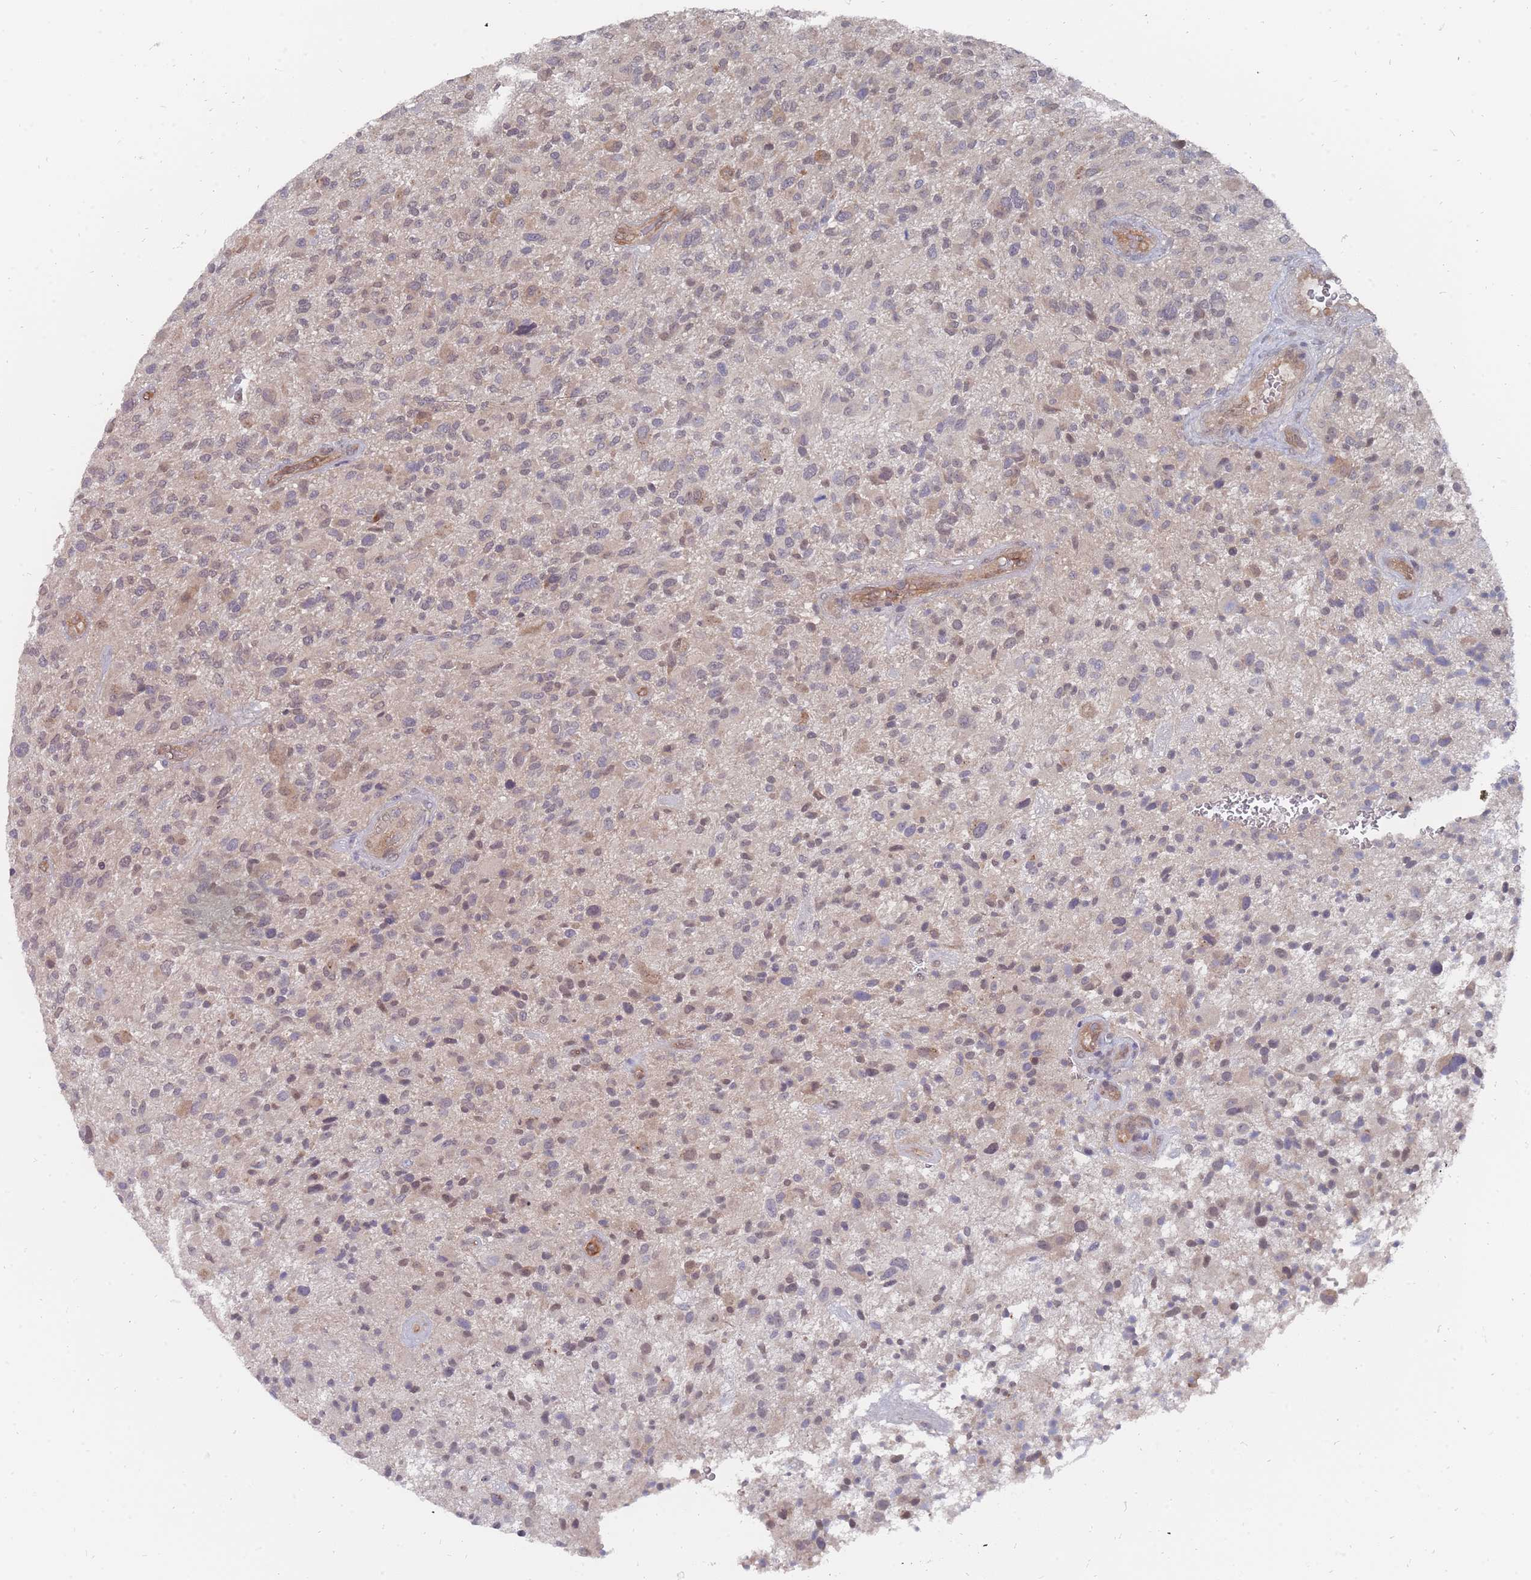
{"staining": {"intensity": "weak", "quantity": "25%-75%", "location": "cytoplasmic/membranous"}, "tissue": "glioma", "cell_type": "Tumor cells", "image_type": "cancer", "snomed": [{"axis": "morphology", "description": "Glioma, malignant, High grade"}, {"axis": "topography", "description": "Brain"}], "caption": "Glioma was stained to show a protein in brown. There is low levels of weak cytoplasmic/membranous expression in approximately 25%-75% of tumor cells.", "gene": "NKD1", "patient": {"sex": "male", "age": 47}}